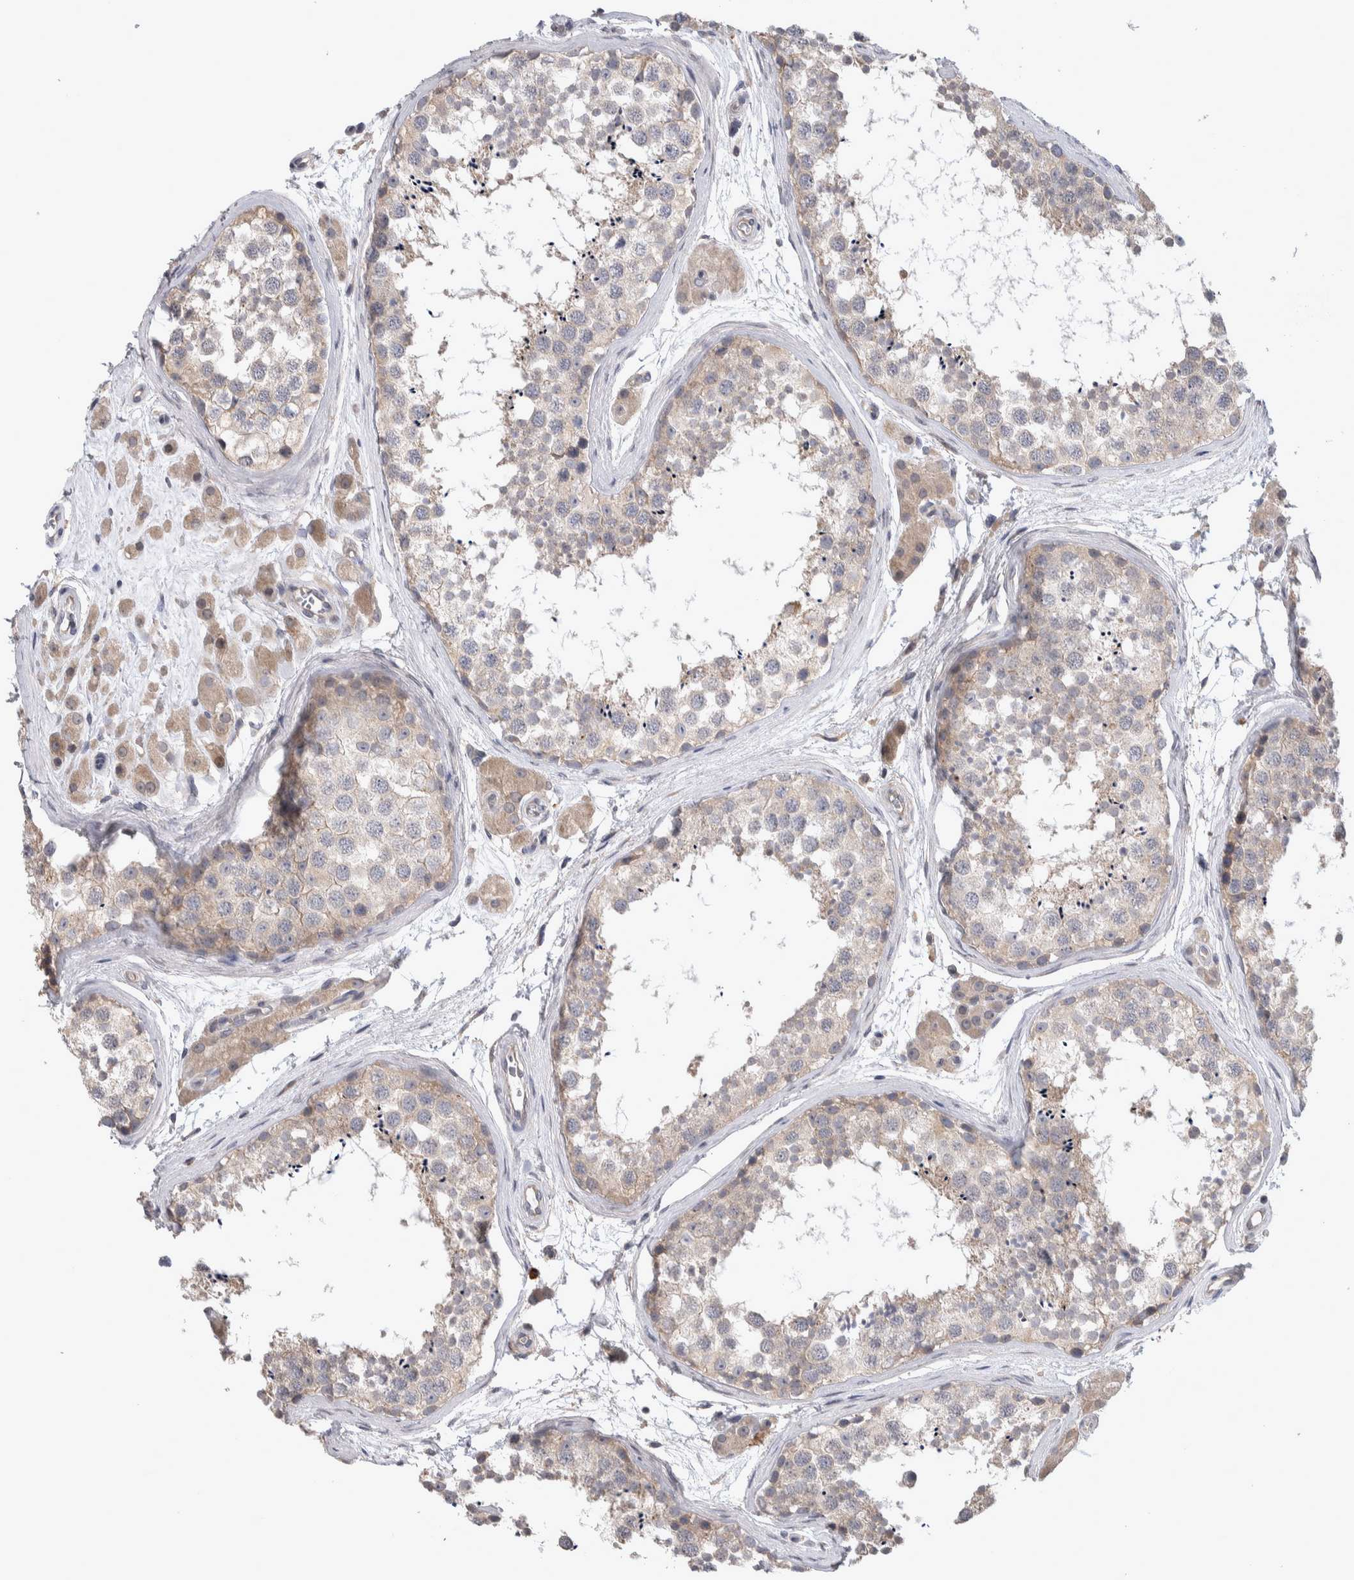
{"staining": {"intensity": "weak", "quantity": ">75%", "location": "cytoplasmic/membranous"}, "tissue": "testis", "cell_type": "Cells in seminiferous ducts", "image_type": "normal", "snomed": [{"axis": "morphology", "description": "Normal tissue, NOS"}, {"axis": "topography", "description": "Testis"}], "caption": "A brown stain highlights weak cytoplasmic/membranous expression of a protein in cells in seminiferous ducts of normal human testis. Nuclei are stained in blue.", "gene": "IBTK", "patient": {"sex": "male", "age": 56}}